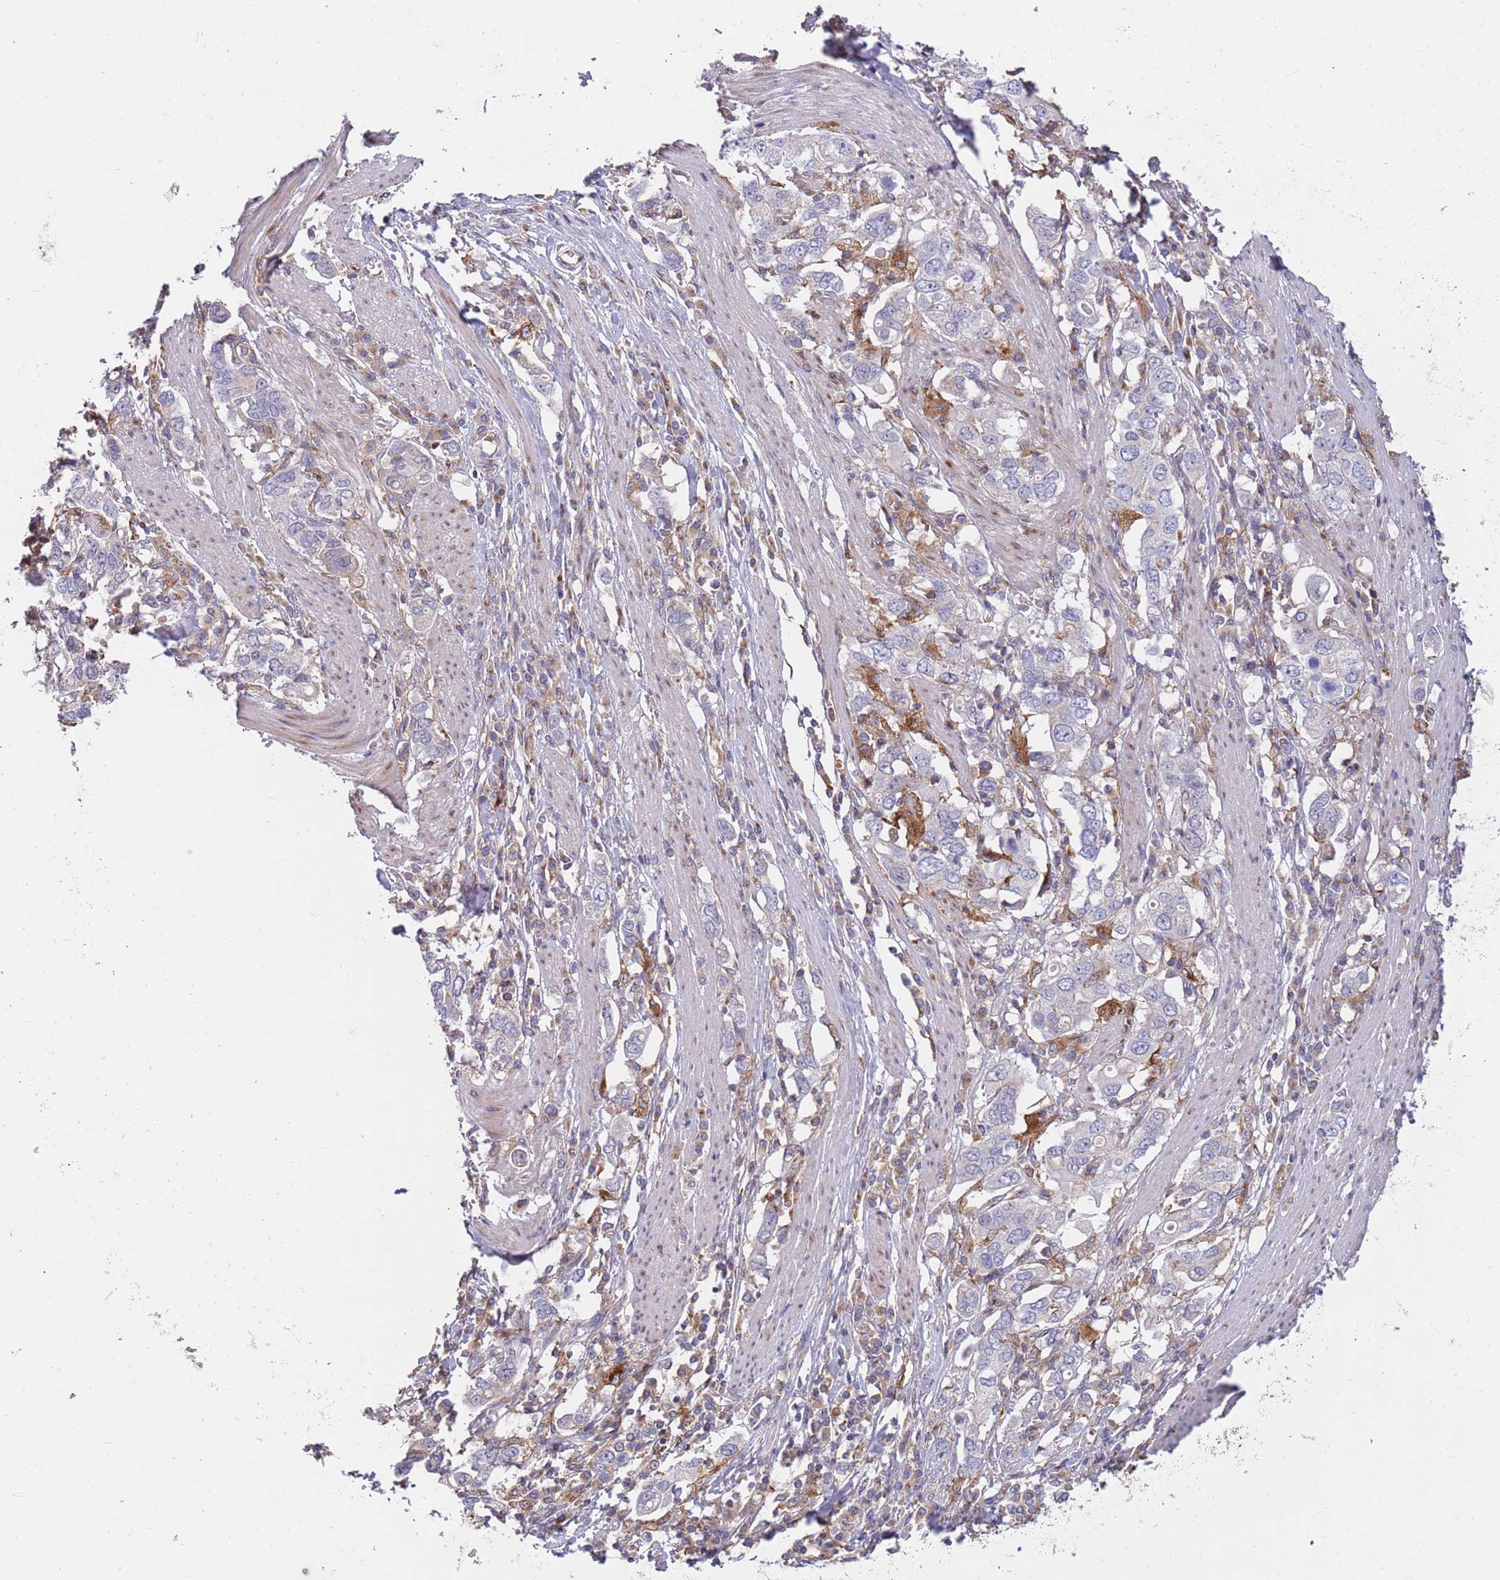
{"staining": {"intensity": "negative", "quantity": "none", "location": "none"}, "tissue": "stomach cancer", "cell_type": "Tumor cells", "image_type": "cancer", "snomed": [{"axis": "morphology", "description": "Adenocarcinoma, NOS"}, {"axis": "topography", "description": "Stomach, upper"}, {"axis": "topography", "description": "Stomach"}], "caption": "Tumor cells are negative for brown protein staining in adenocarcinoma (stomach). (DAB (3,3'-diaminobenzidine) immunohistochemistry visualized using brightfield microscopy, high magnification).", "gene": "BTBD7", "patient": {"sex": "male", "age": 62}}